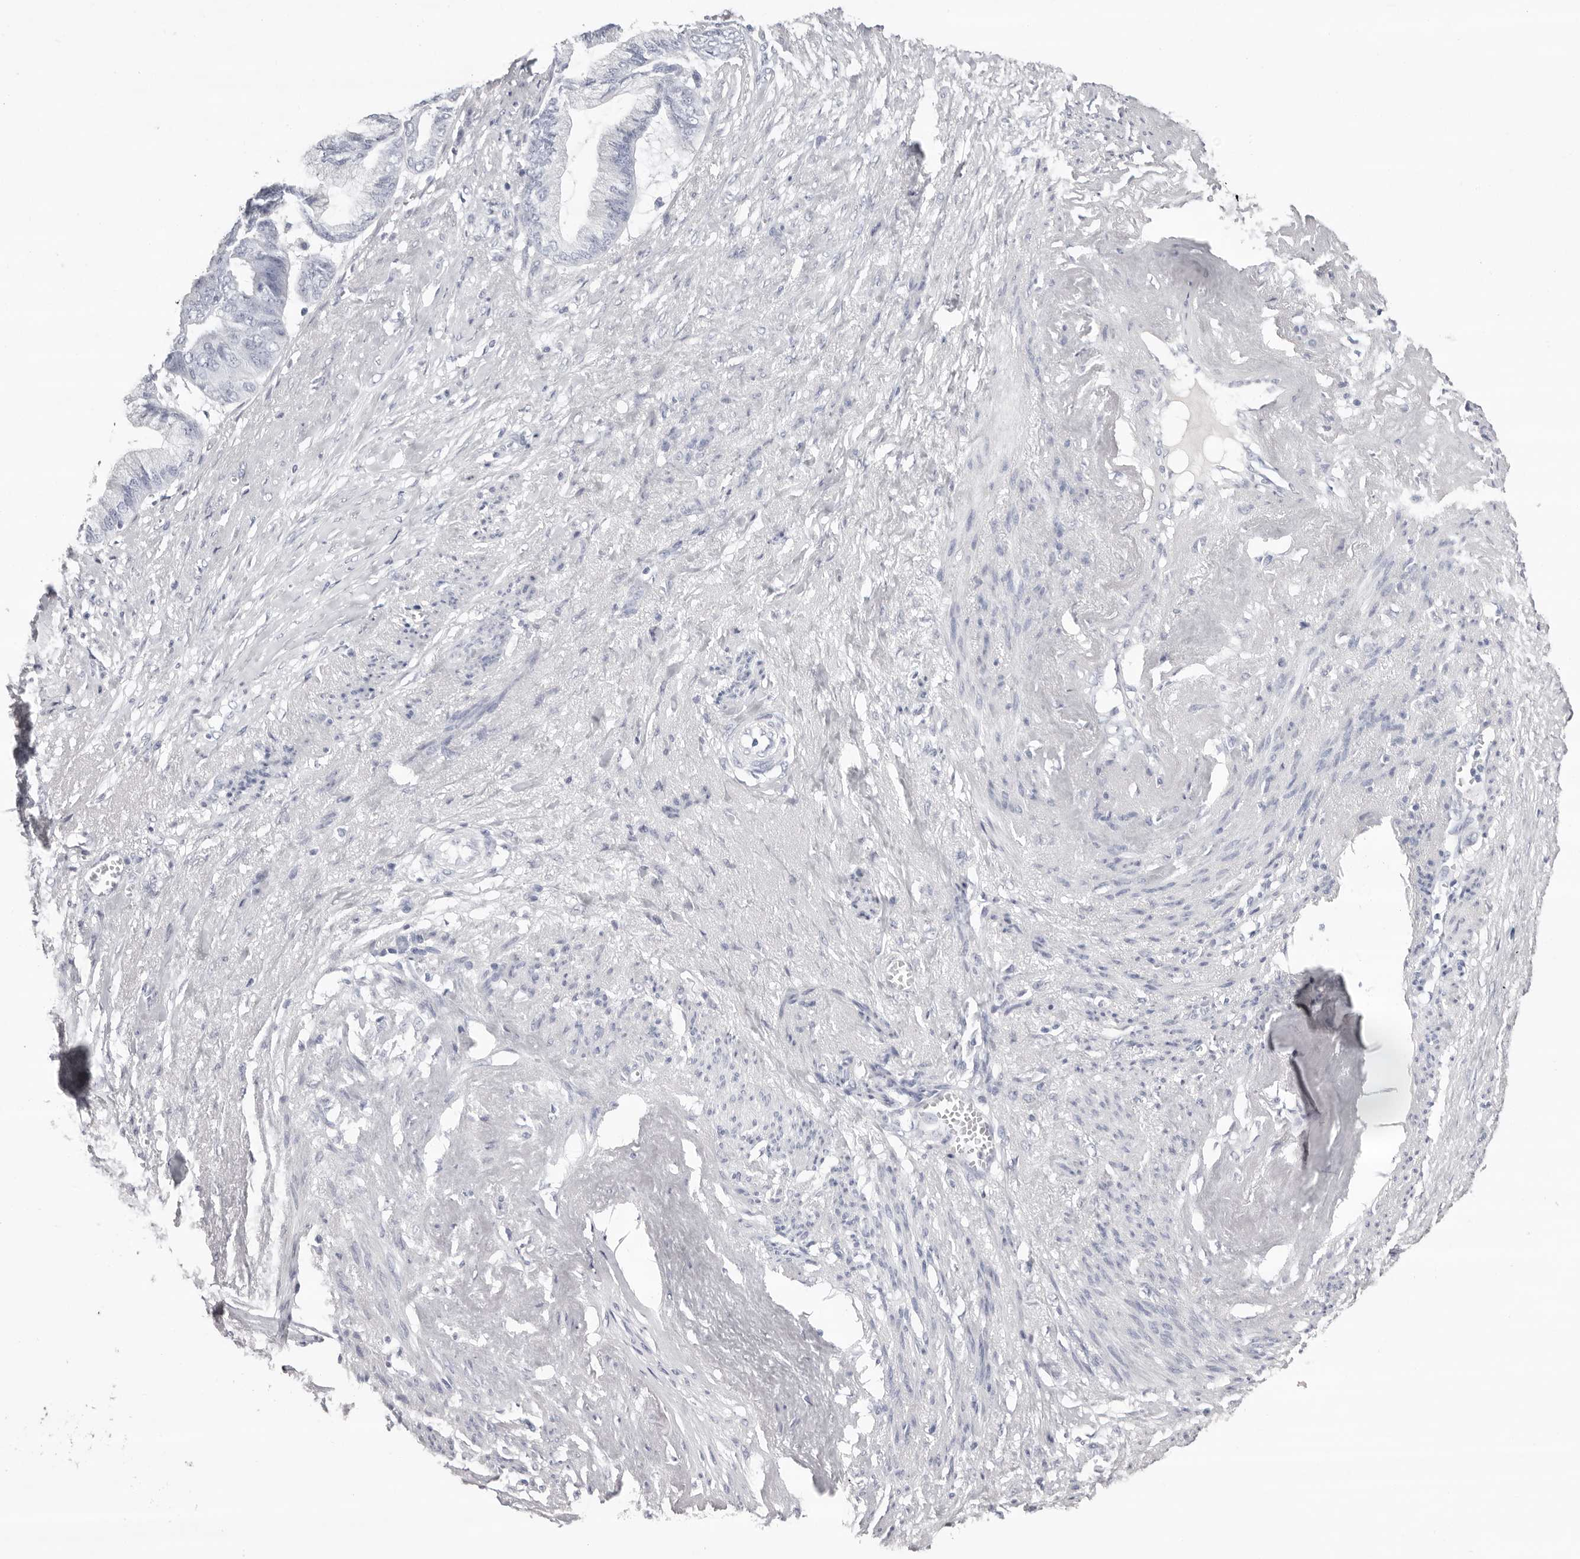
{"staining": {"intensity": "negative", "quantity": "none", "location": "none"}, "tissue": "endometrial cancer", "cell_type": "Tumor cells", "image_type": "cancer", "snomed": [{"axis": "morphology", "description": "Adenocarcinoma, NOS"}, {"axis": "topography", "description": "Endometrium"}], "caption": "IHC of human adenocarcinoma (endometrial) exhibits no expression in tumor cells. Nuclei are stained in blue.", "gene": "LPO", "patient": {"sex": "female", "age": 86}}